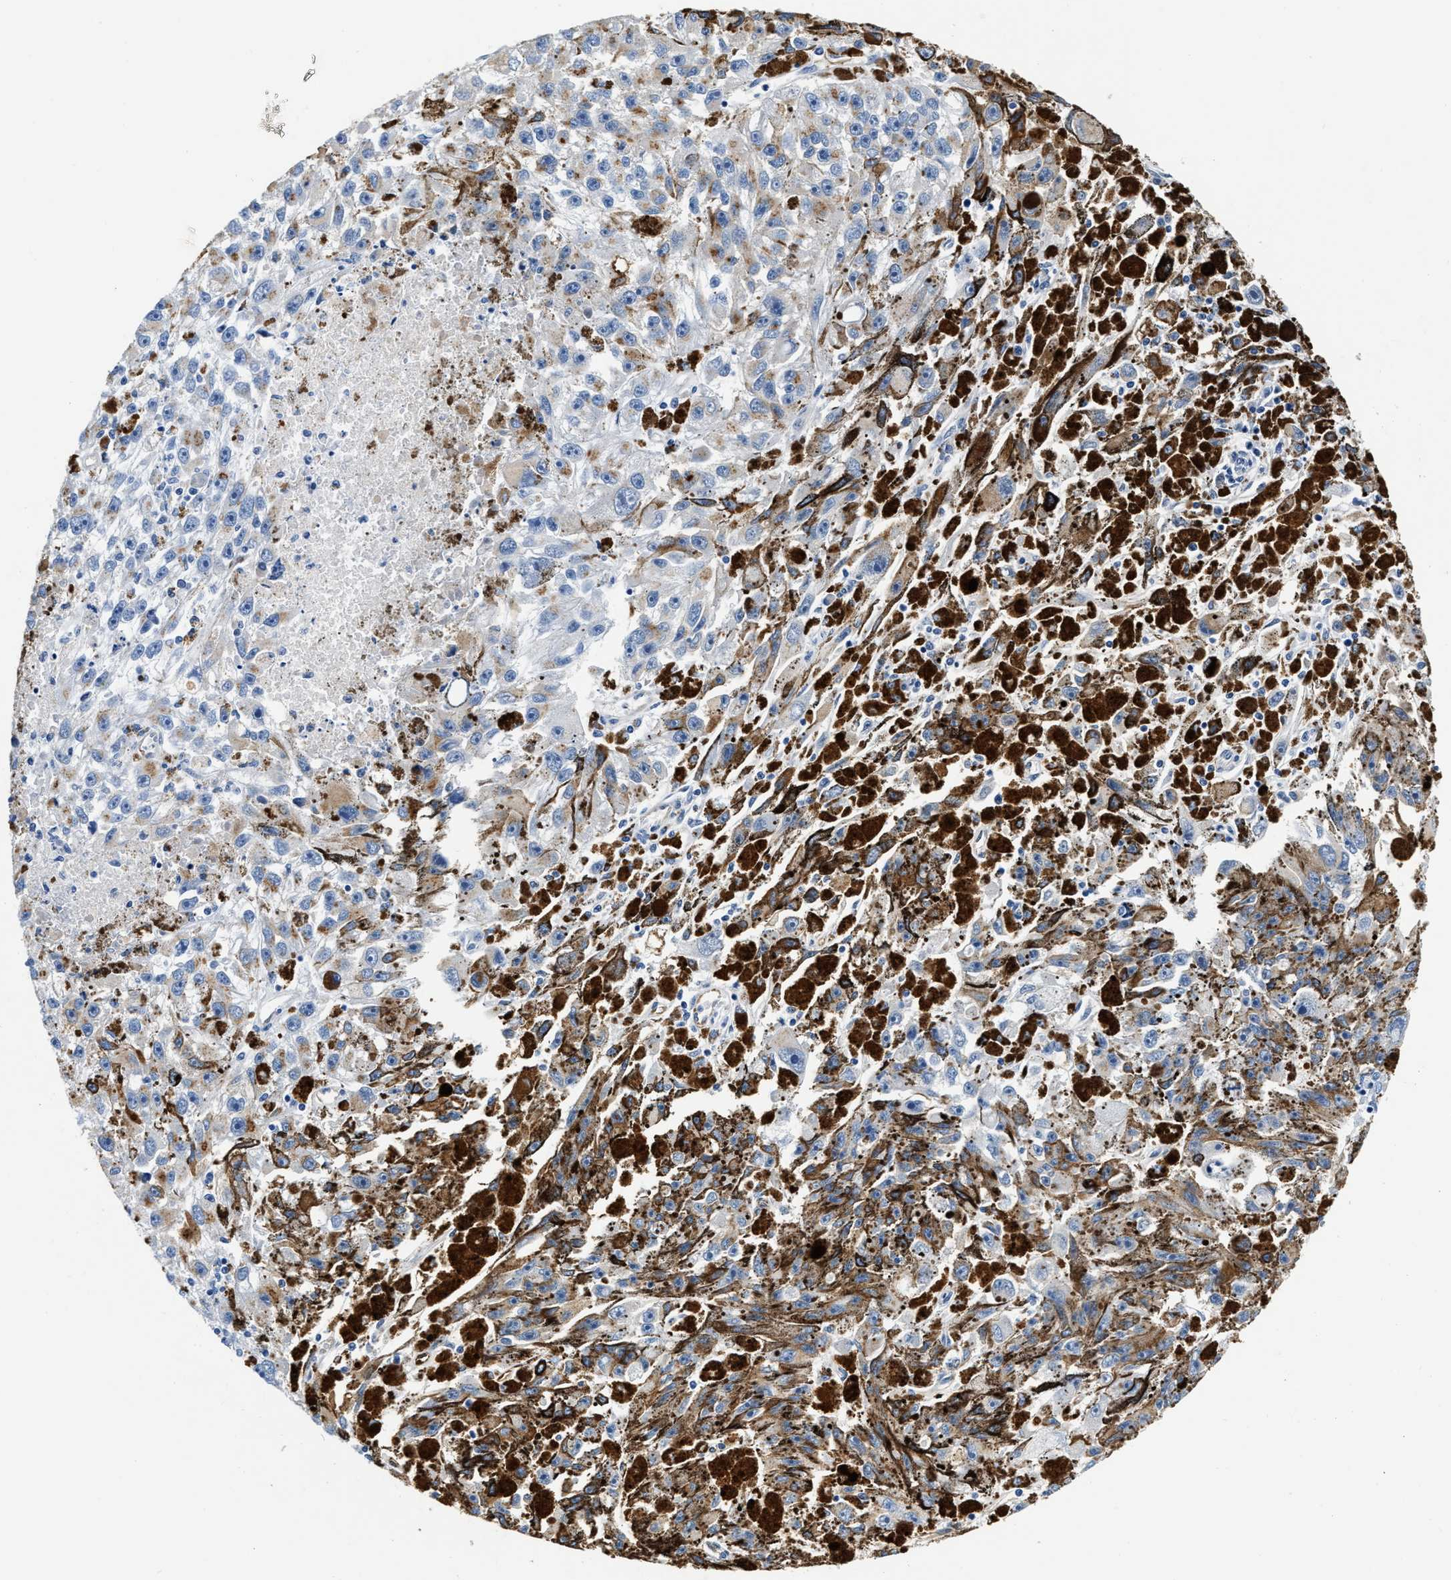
{"staining": {"intensity": "moderate", "quantity": "25%-75%", "location": "cytoplasmic/membranous"}, "tissue": "melanoma", "cell_type": "Tumor cells", "image_type": "cancer", "snomed": [{"axis": "morphology", "description": "Malignant melanoma, NOS"}, {"axis": "topography", "description": "Skin"}], "caption": "An immunohistochemistry (IHC) photomicrograph of tumor tissue is shown. Protein staining in brown labels moderate cytoplasmic/membranous positivity in malignant melanoma within tumor cells.", "gene": "TVP23B", "patient": {"sex": "female", "age": 104}}